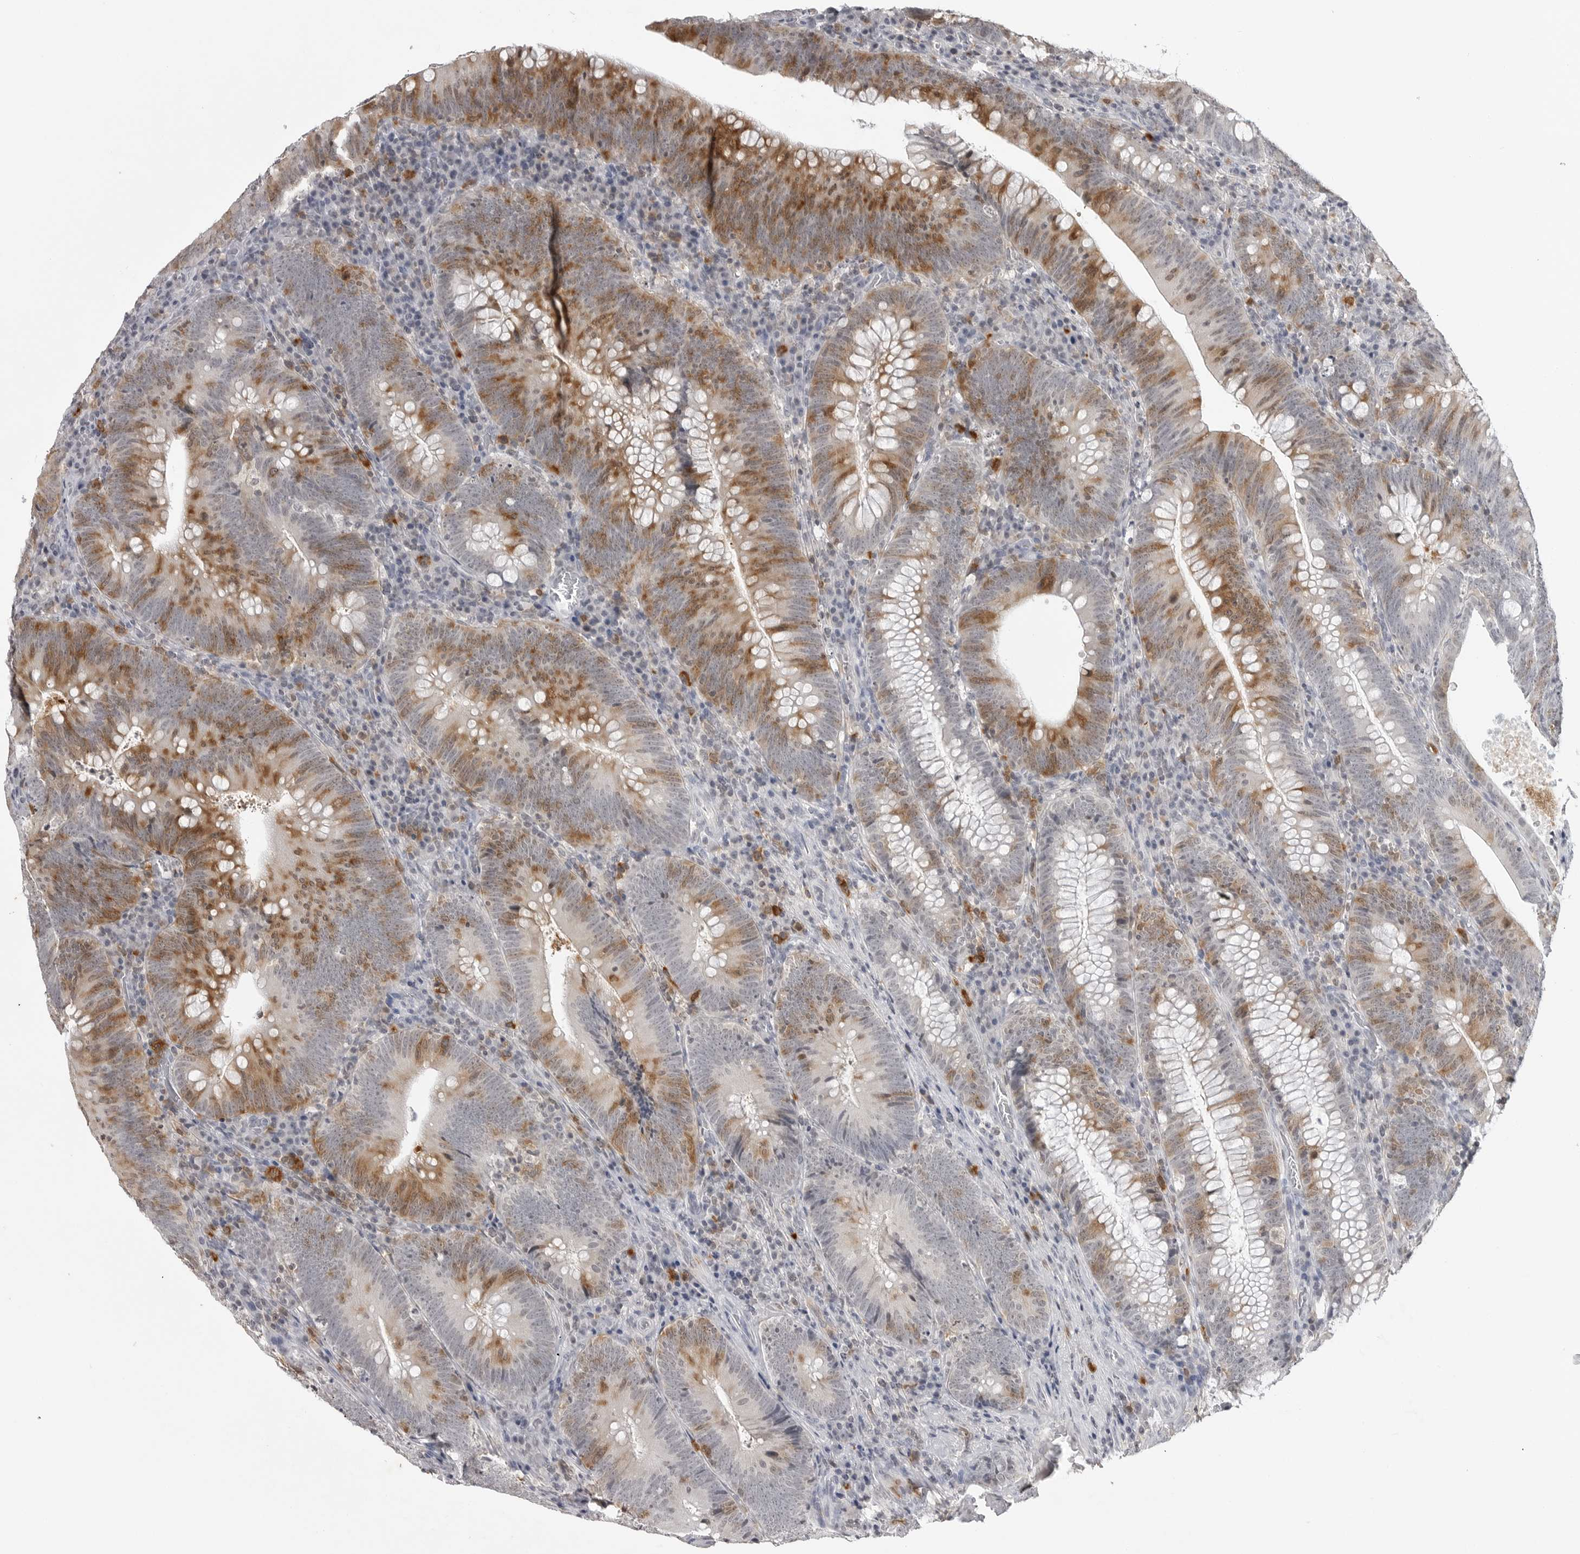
{"staining": {"intensity": "strong", "quantity": "25%-75%", "location": "cytoplasmic/membranous"}, "tissue": "colorectal cancer", "cell_type": "Tumor cells", "image_type": "cancer", "snomed": [{"axis": "morphology", "description": "Normal tissue, NOS"}, {"axis": "topography", "description": "Colon"}], "caption": "Immunohistochemistry (DAB) staining of colorectal cancer reveals strong cytoplasmic/membranous protein expression in about 25%-75% of tumor cells. The staining was performed using DAB to visualize the protein expression in brown, while the nuclei were stained in blue with hematoxylin (Magnification: 20x).", "gene": "RRM1", "patient": {"sex": "female", "age": 82}}